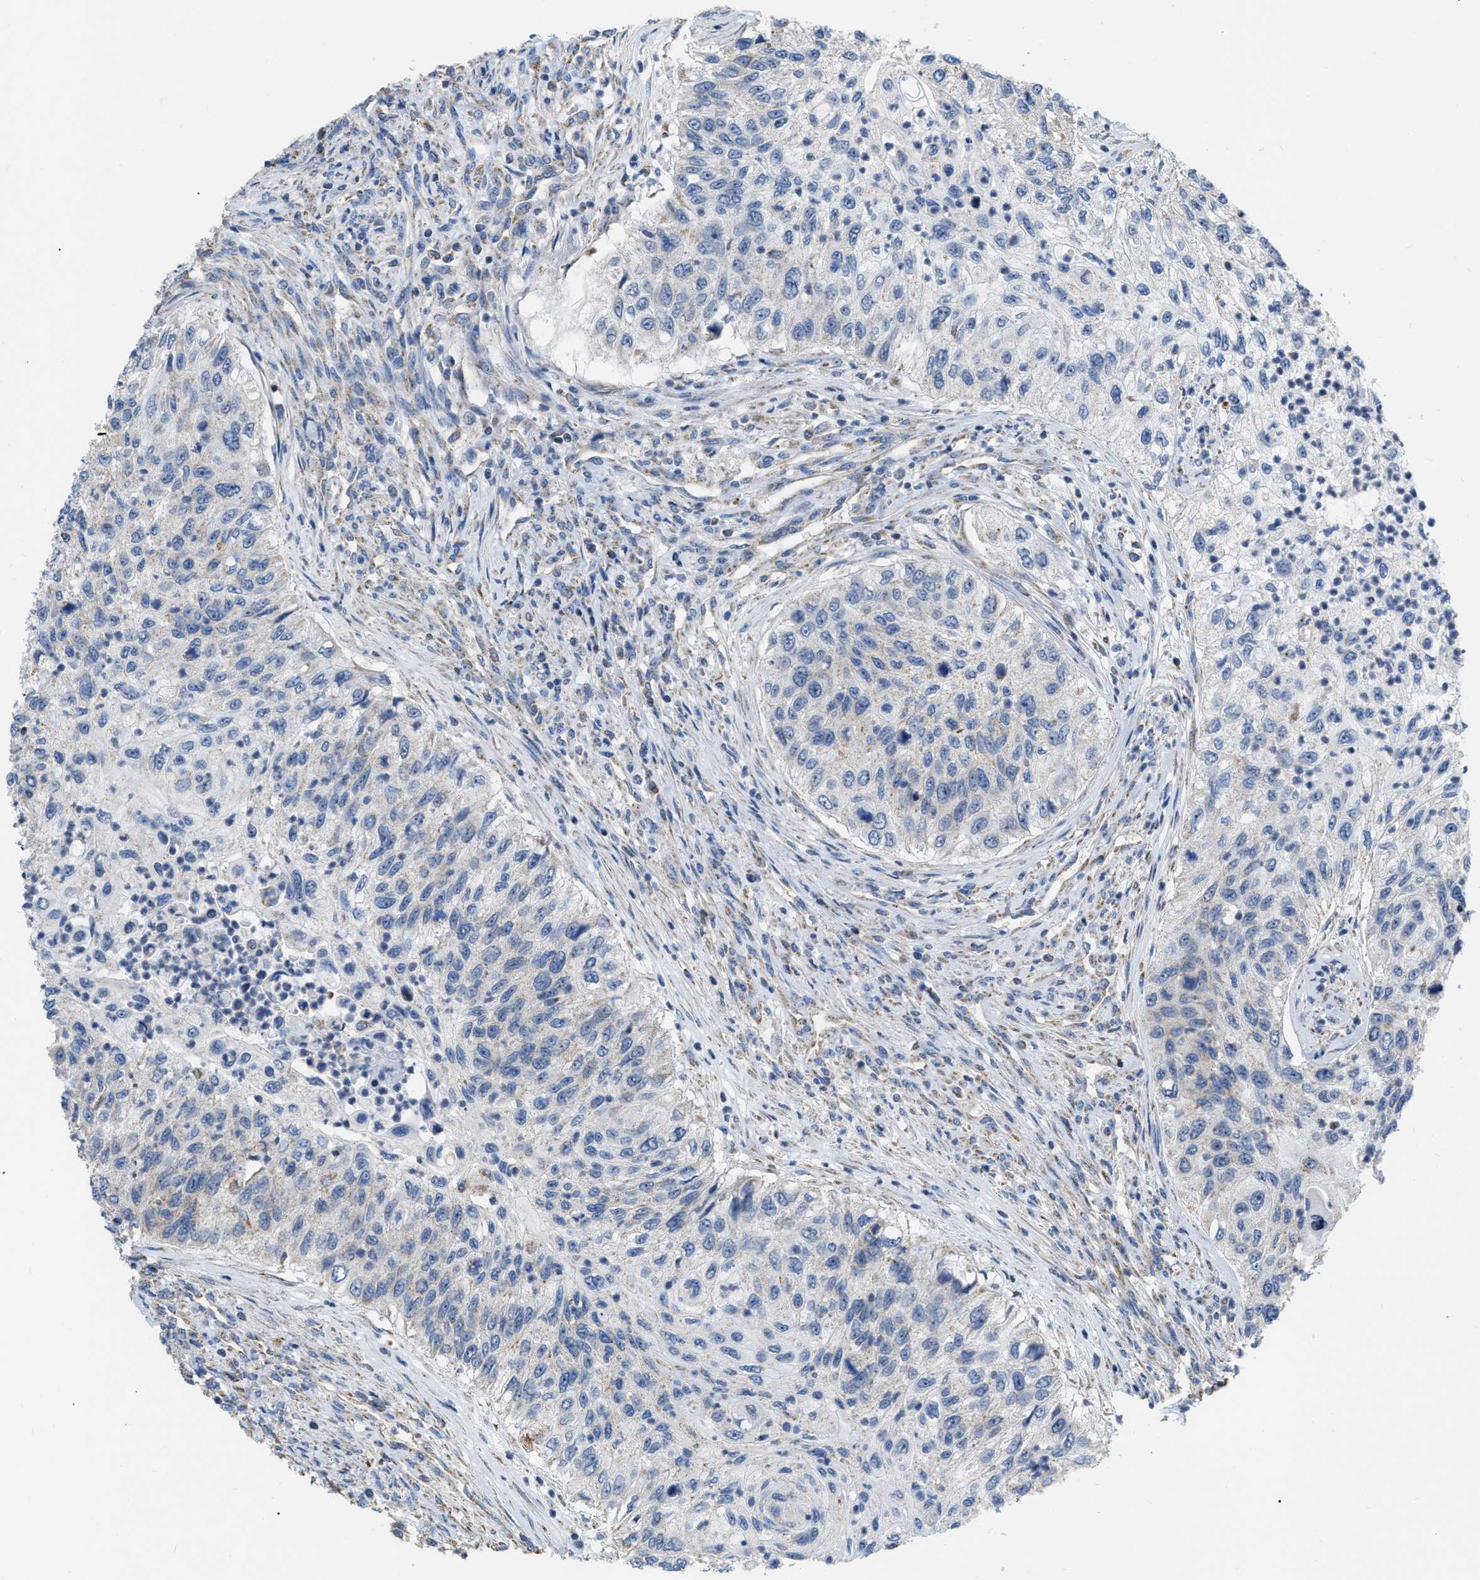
{"staining": {"intensity": "negative", "quantity": "none", "location": "none"}, "tissue": "urothelial cancer", "cell_type": "Tumor cells", "image_type": "cancer", "snomed": [{"axis": "morphology", "description": "Urothelial carcinoma, High grade"}, {"axis": "topography", "description": "Urinary bladder"}], "caption": "Immunohistochemistry histopathology image of human high-grade urothelial carcinoma stained for a protein (brown), which exhibits no expression in tumor cells.", "gene": "DDX56", "patient": {"sex": "female", "age": 60}}